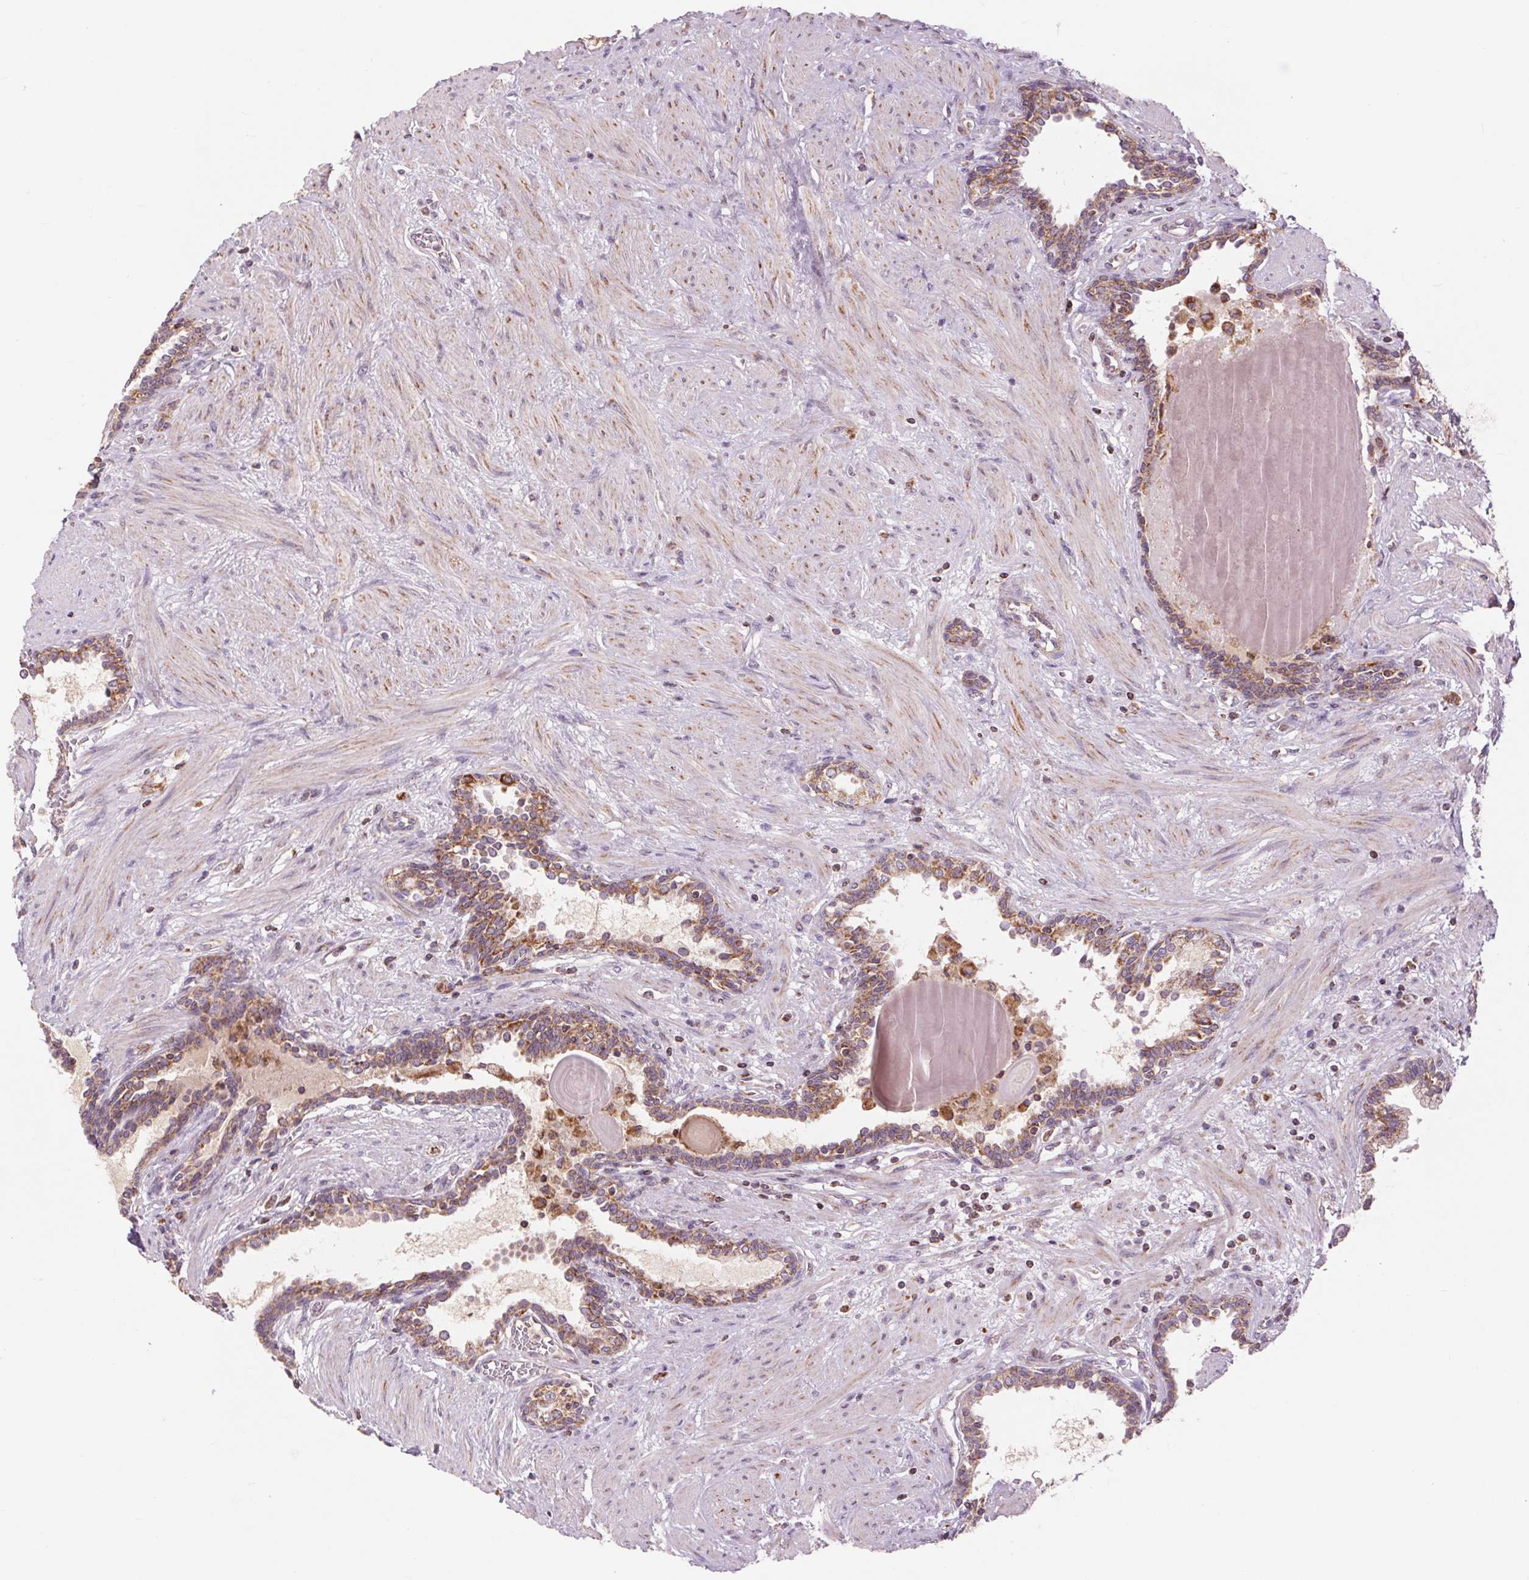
{"staining": {"intensity": "moderate", "quantity": ">75%", "location": "cytoplasmic/membranous"}, "tissue": "prostate", "cell_type": "Glandular cells", "image_type": "normal", "snomed": [{"axis": "morphology", "description": "Normal tissue, NOS"}, {"axis": "topography", "description": "Prostate"}], "caption": "Protein analysis of unremarkable prostate shows moderate cytoplasmic/membranous positivity in approximately >75% of glandular cells. (DAB (3,3'-diaminobenzidine) IHC with brightfield microscopy, high magnification).", "gene": "COX6A1", "patient": {"sex": "male", "age": 55}}